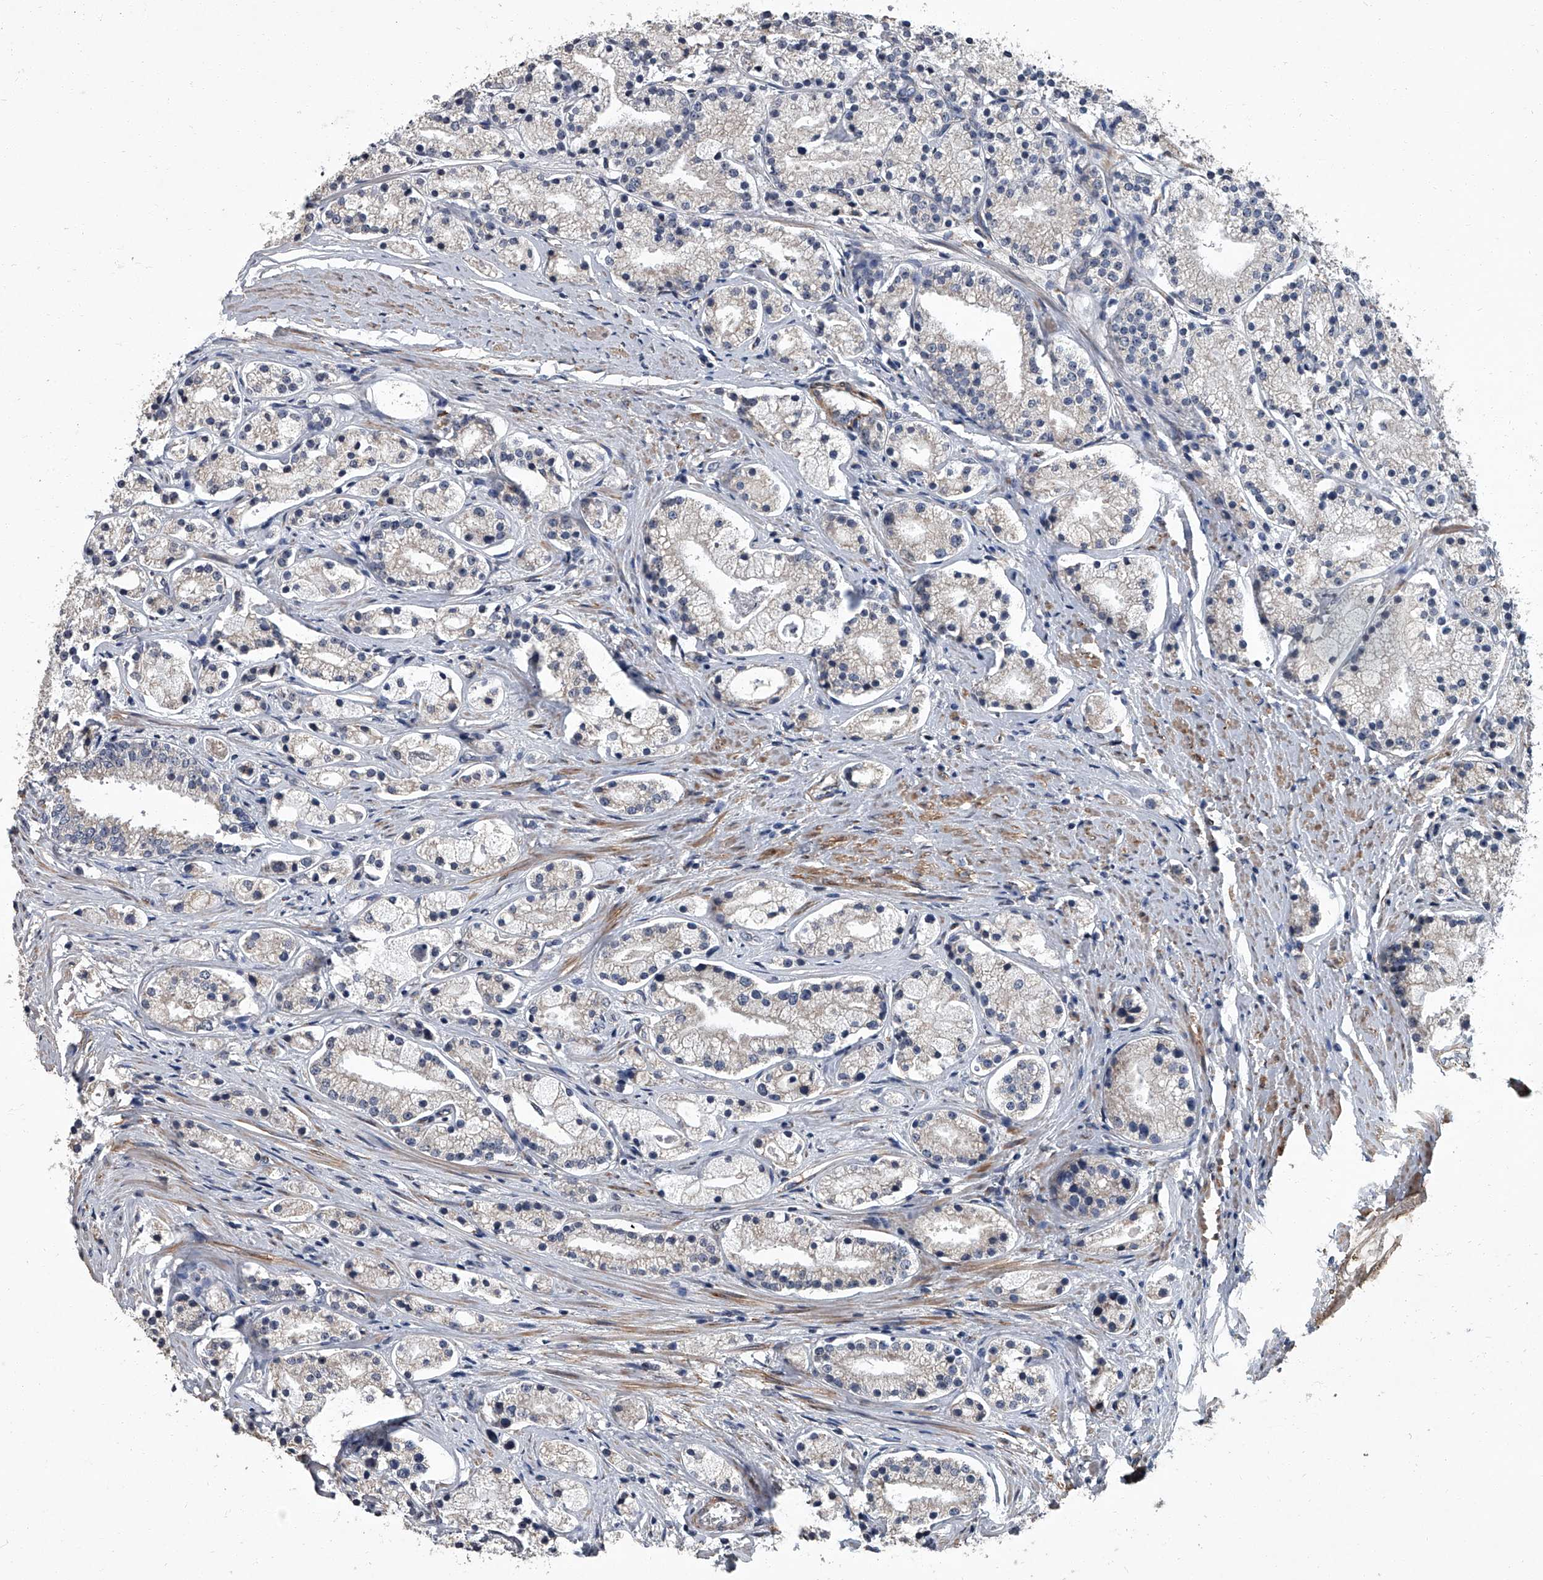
{"staining": {"intensity": "negative", "quantity": "none", "location": "none"}, "tissue": "prostate cancer", "cell_type": "Tumor cells", "image_type": "cancer", "snomed": [{"axis": "morphology", "description": "Adenocarcinoma, High grade"}, {"axis": "topography", "description": "Prostate"}], "caption": "Prostate high-grade adenocarcinoma was stained to show a protein in brown. There is no significant expression in tumor cells. The staining is performed using DAB (3,3'-diaminobenzidine) brown chromogen with nuclei counter-stained in using hematoxylin.", "gene": "SIRT4", "patient": {"sex": "male", "age": 69}}